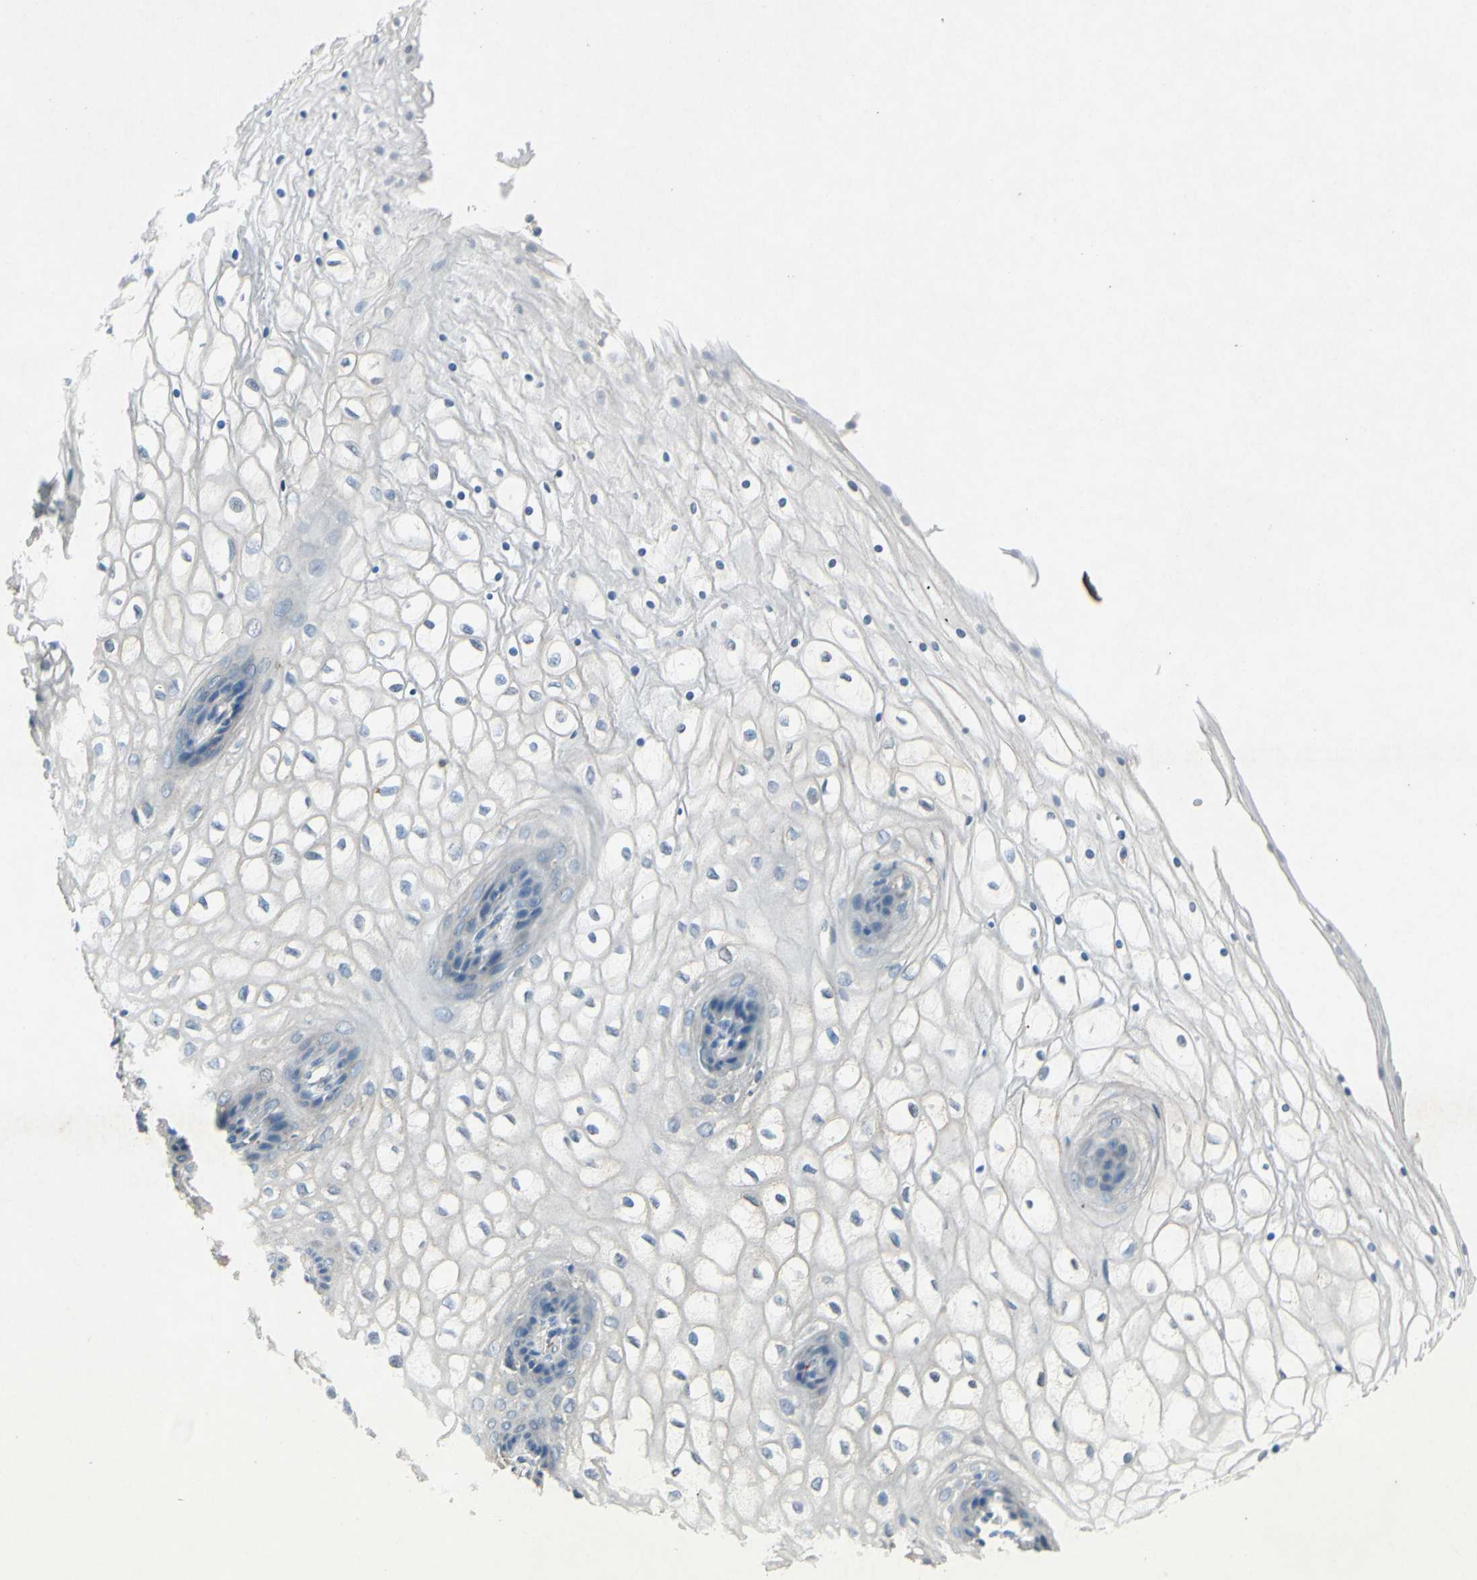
{"staining": {"intensity": "negative", "quantity": "none", "location": "none"}, "tissue": "vagina", "cell_type": "Squamous epithelial cells", "image_type": "normal", "snomed": [{"axis": "morphology", "description": "Normal tissue, NOS"}, {"axis": "topography", "description": "Vagina"}], "caption": "An IHC image of normal vagina is shown. There is no staining in squamous epithelial cells of vagina. The staining is performed using DAB brown chromogen with nuclei counter-stained in using hematoxylin.", "gene": "SNAP91", "patient": {"sex": "female", "age": 34}}